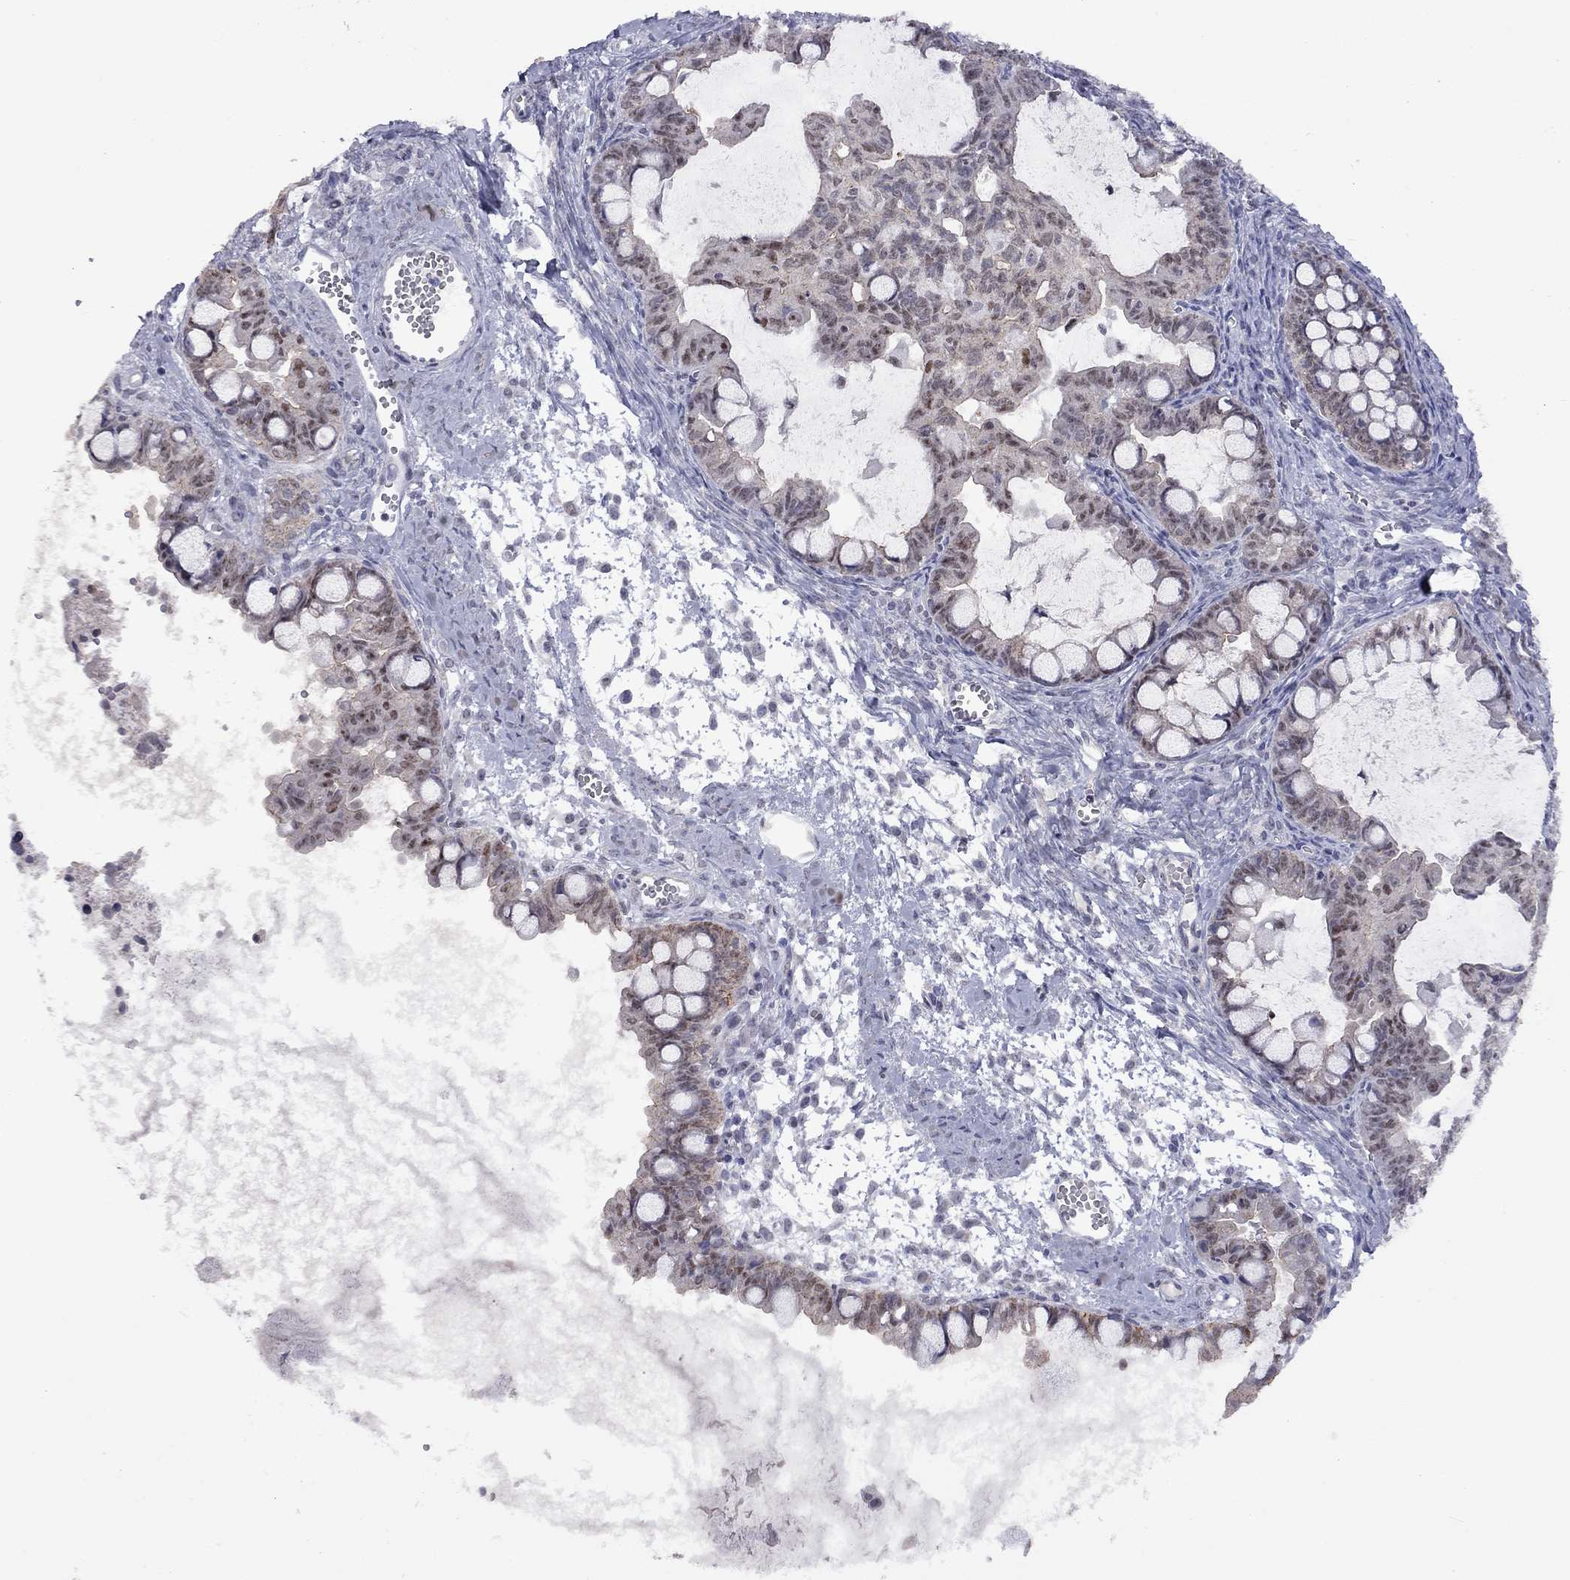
{"staining": {"intensity": "moderate", "quantity": "<25%", "location": "nuclear"}, "tissue": "ovarian cancer", "cell_type": "Tumor cells", "image_type": "cancer", "snomed": [{"axis": "morphology", "description": "Cystadenocarcinoma, mucinous, NOS"}, {"axis": "topography", "description": "Ovary"}], "caption": "Ovarian cancer tissue reveals moderate nuclear positivity in approximately <25% of tumor cells", "gene": "SPOUT1", "patient": {"sex": "female", "age": 63}}